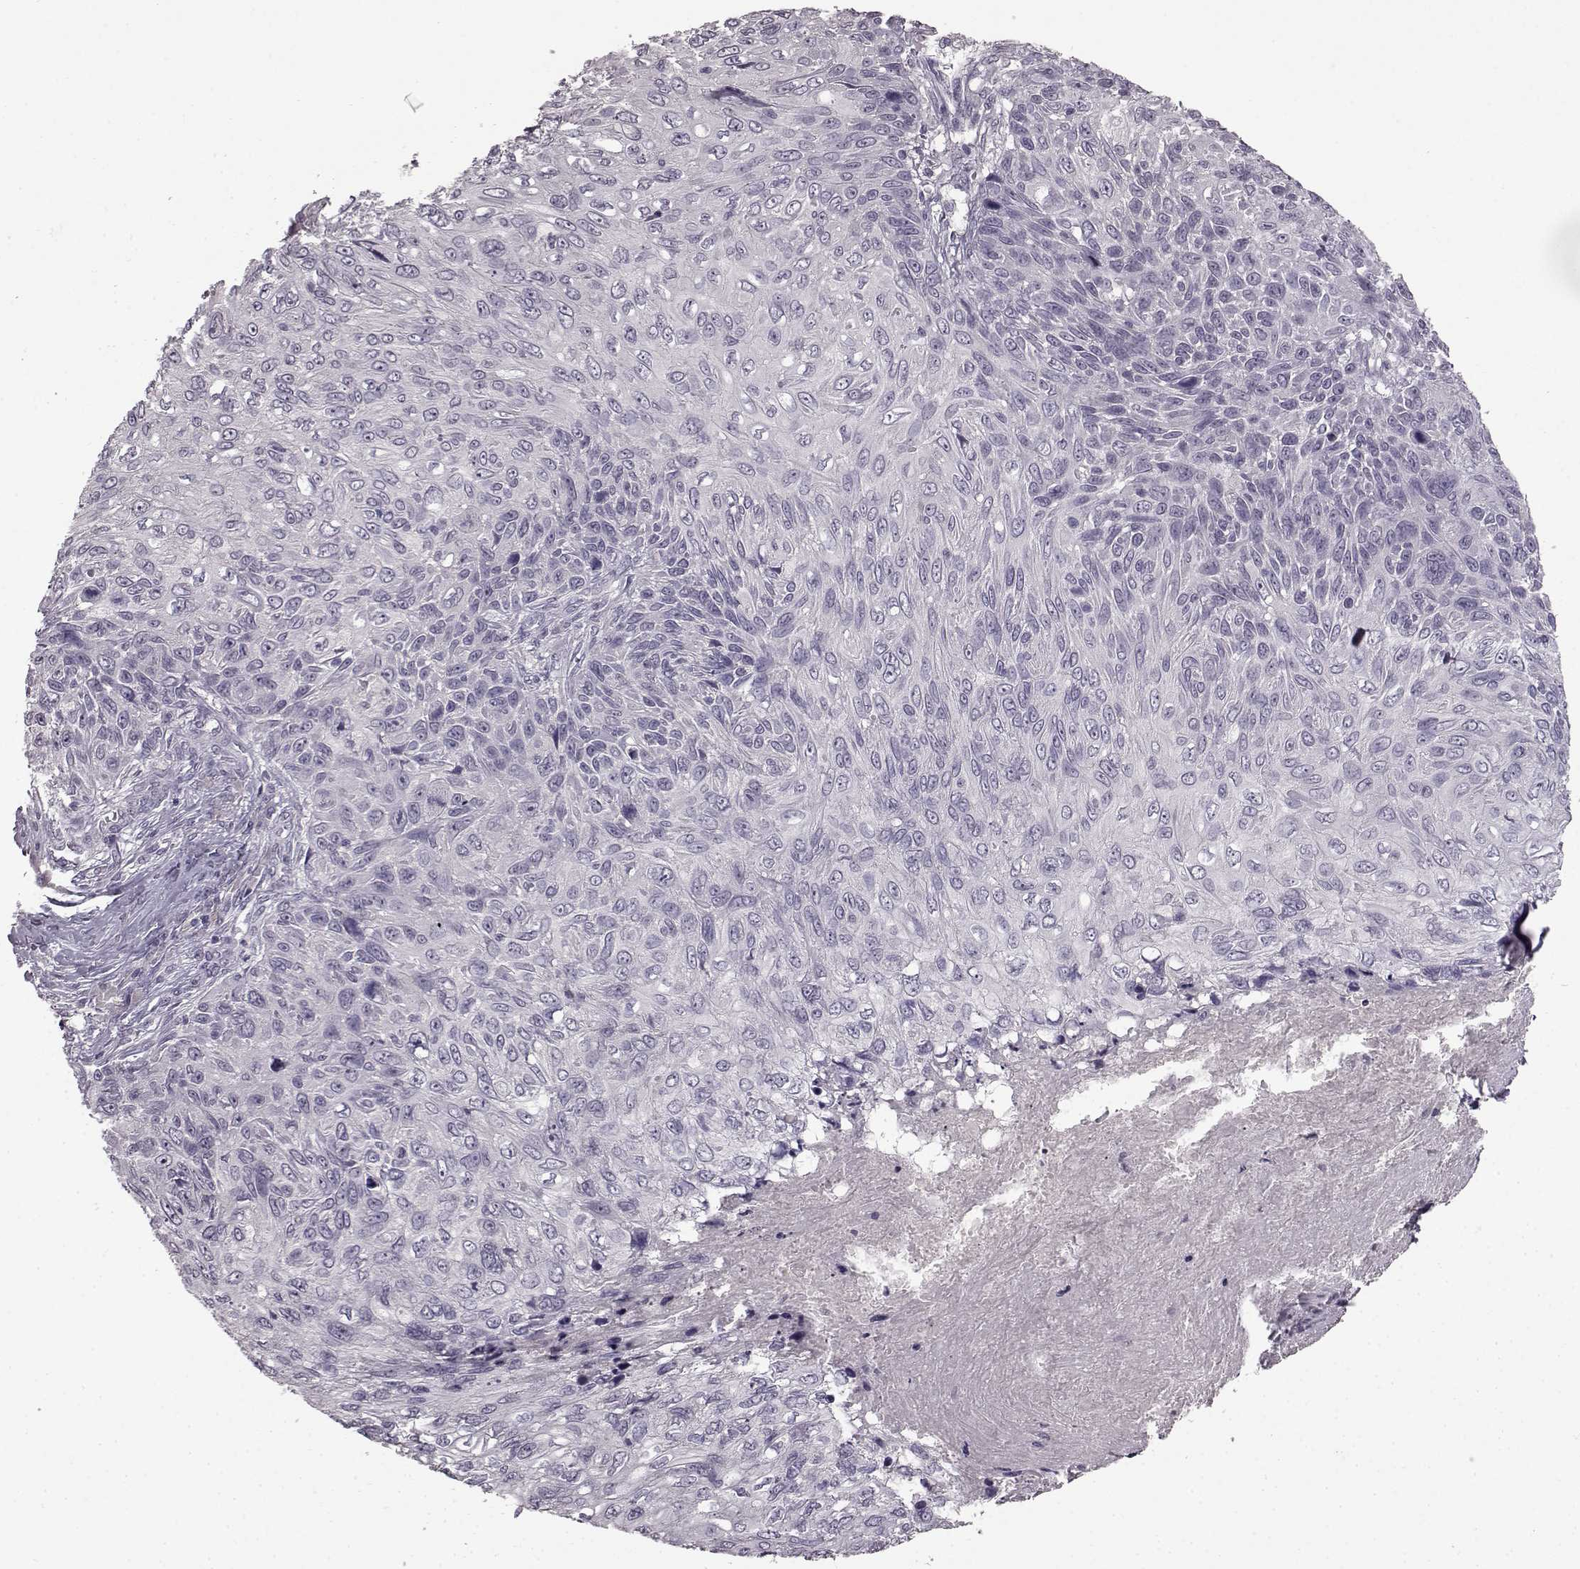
{"staining": {"intensity": "negative", "quantity": "none", "location": "none"}, "tissue": "skin cancer", "cell_type": "Tumor cells", "image_type": "cancer", "snomed": [{"axis": "morphology", "description": "Squamous cell carcinoma, NOS"}, {"axis": "topography", "description": "Skin"}], "caption": "Tumor cells show no significant protein positivity in skin cancer.", "gene": "LHB", "patient": {"sex": "male", "age": 92}}